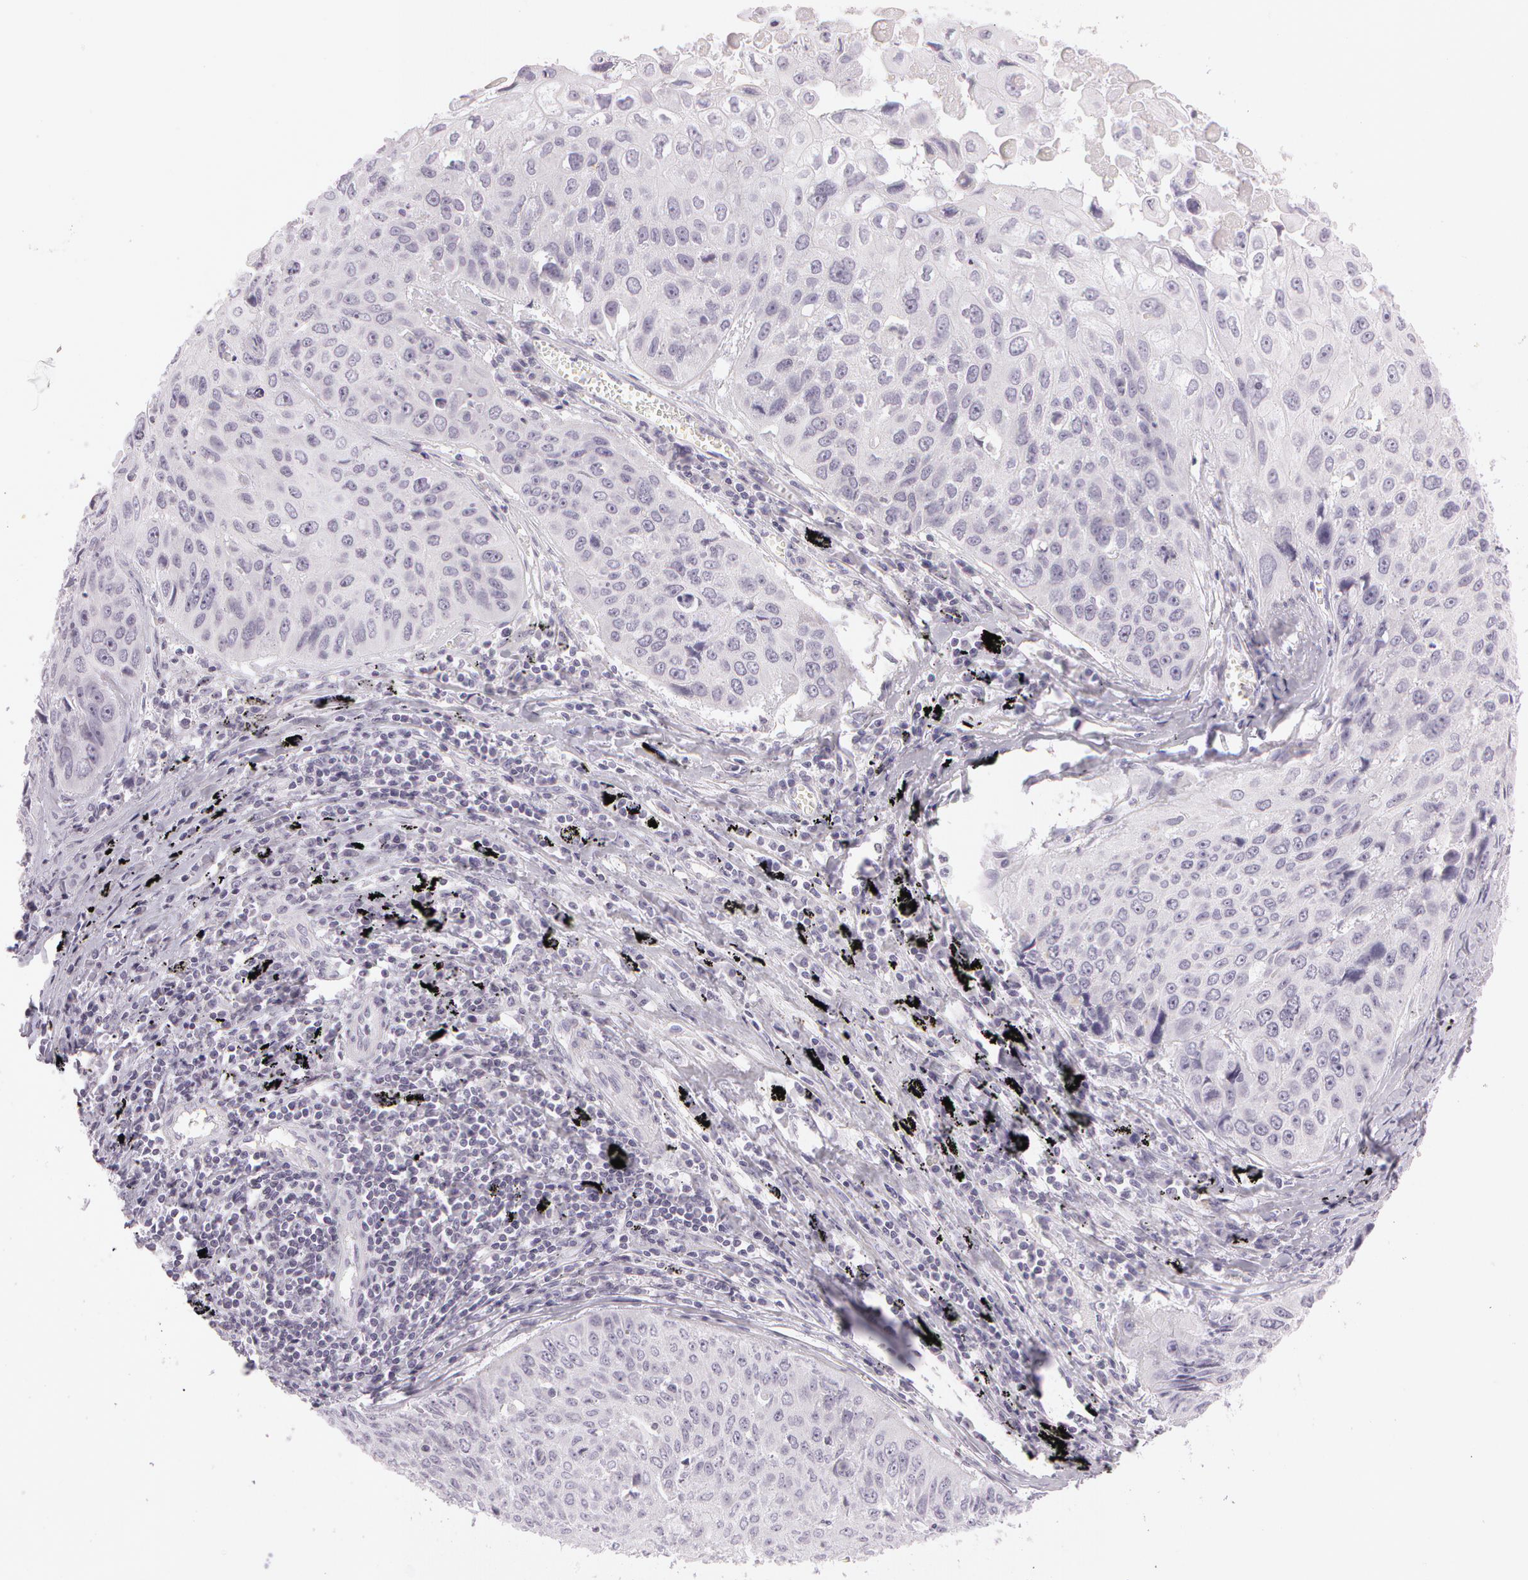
{"staining": {"intensity": "negative", "quantity": "none", "location": "none"}, "tissue": "lung cancer", "cell_type": "Tumor cells", "image_type": "cancer", "snomed": [{"axis": "morphology", "description": "Adenocarcinoma, NOS"}, {"axis": "topography", "description": "Lung"}], "caption": "This histopathology image is of lung cancer (adenocarcinoma) stained with immunohistochemistry (IHC) to label a protein in brown with the nuclei are counter-stained blue. There is no expression in tumor cells.", "gene": "OTC", "patient": {"sex": "male", "age": 60}}